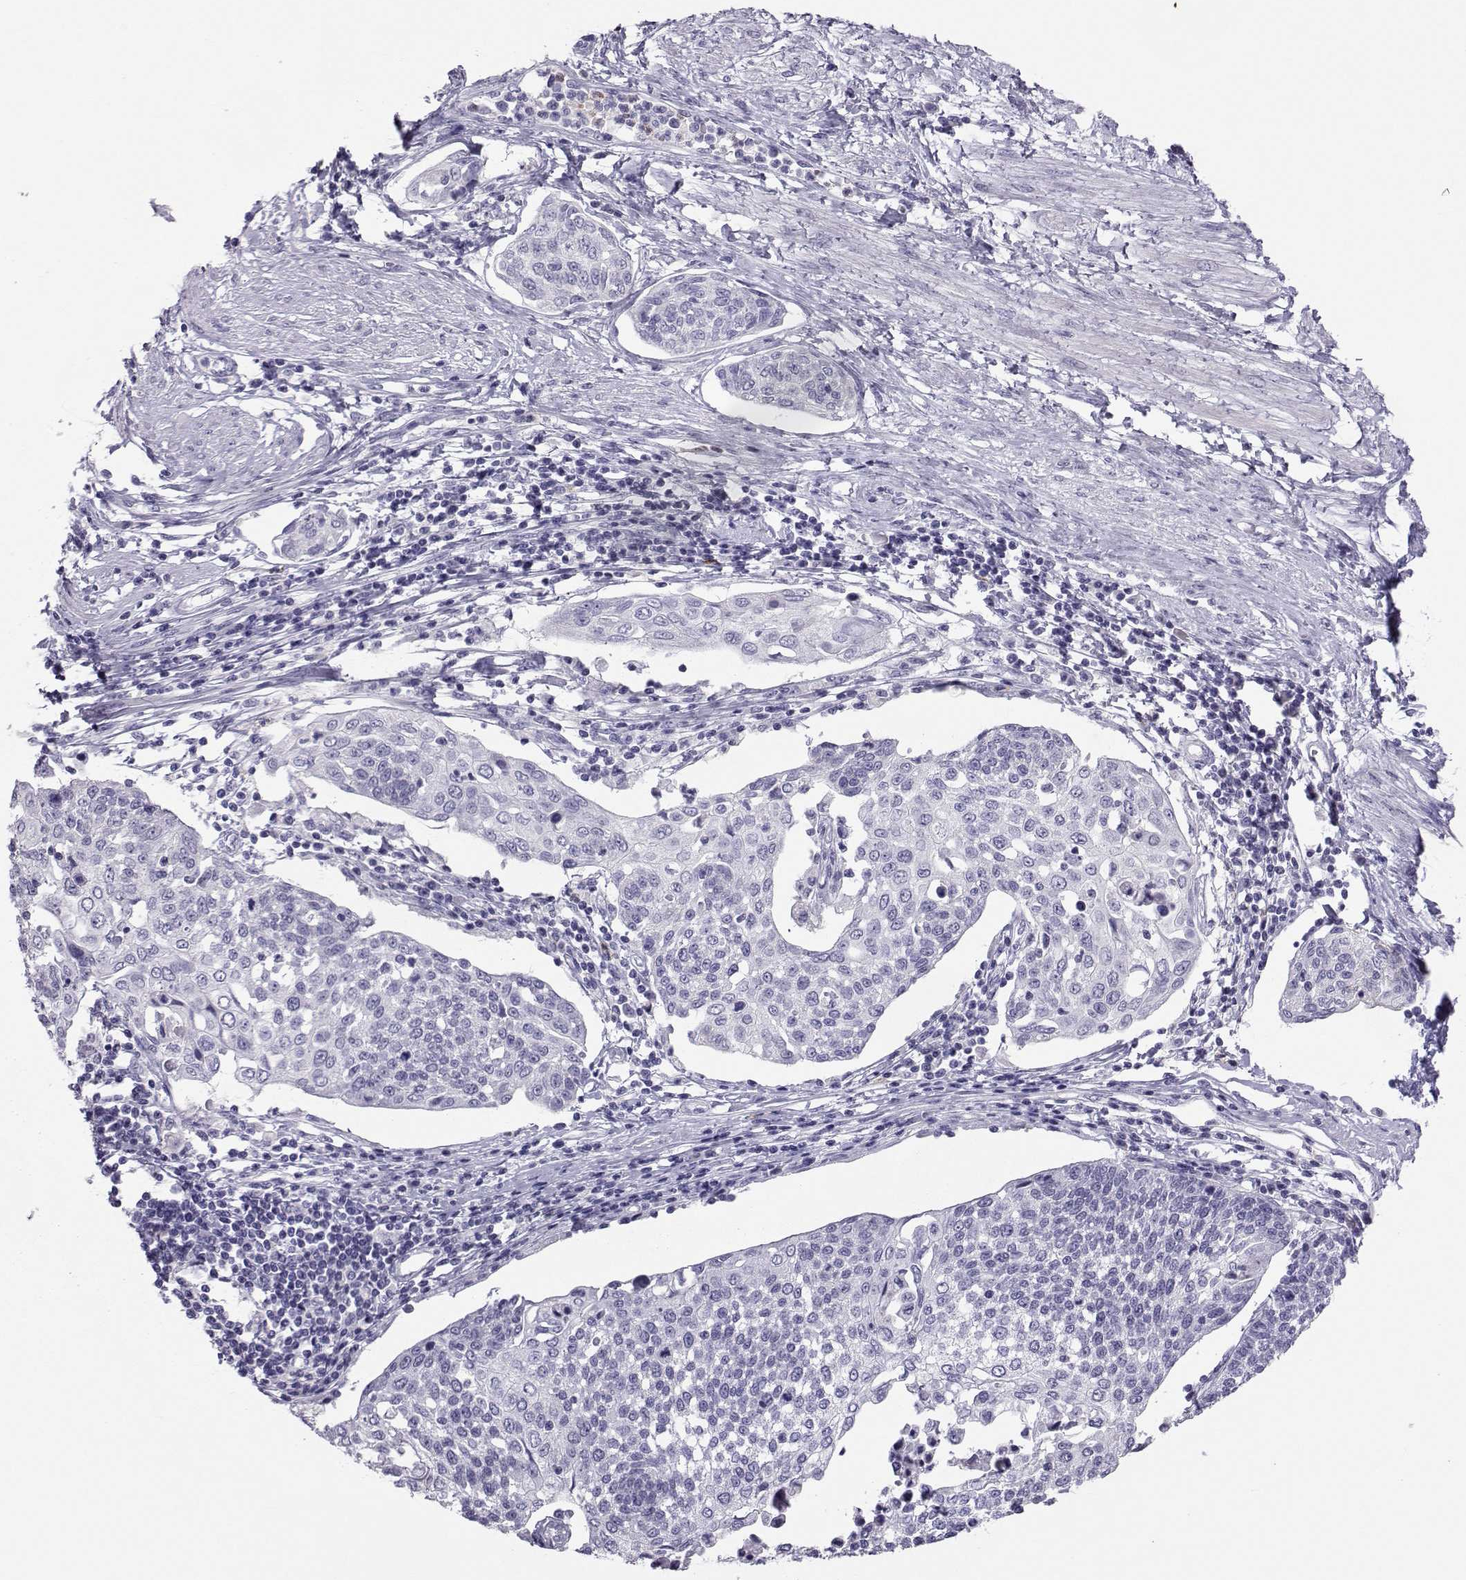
{"staining": {"intensity": "negative", "quantity": "none", "location": "none"}, "tissue": "cervical cancer", "cell_type": "Tumor cells", "image_type": "cancer", "snomed": [{"axis": "morphology", "description": "Squamous cell carcinoma, NOS"}, {"axis": "topography", "description": "Cervix"}], "caption": "Micrograph shows no significant protein positivity in tumor cells of cervical cancer (squamous cell carcinoma).", "gene": "TRPM7", "patient": {"sex": "female", "age": 34}}